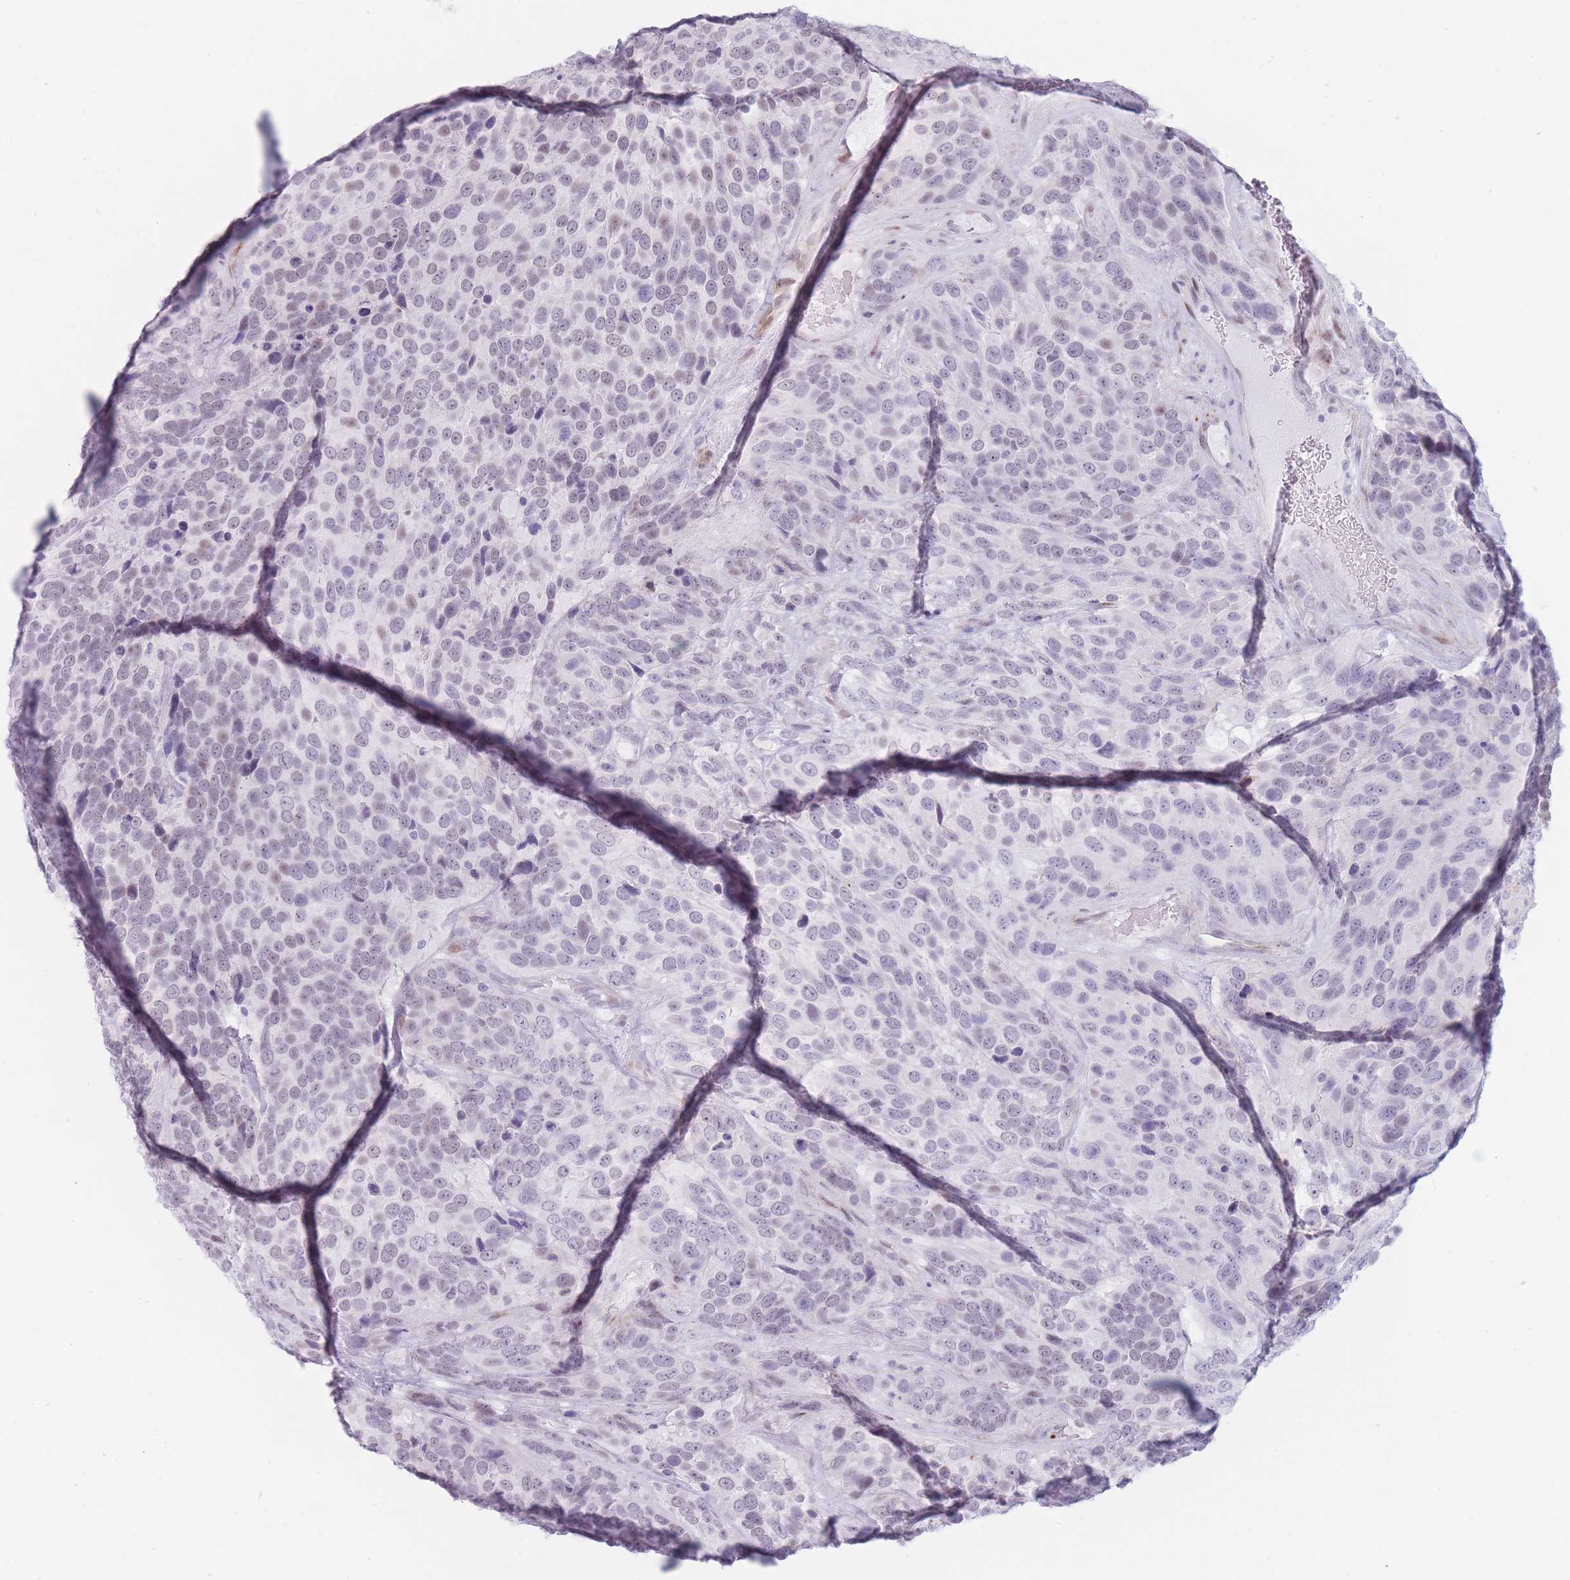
{"staining": {"intensity": "negative", "quantity": "none", "location": "none"}, "tissue": "urothelial cancer", "cell_type": "Tumor cells", "image_type": "cancer", "snomed": [{"axis": "morphology", "description": "Urothelial carcinoma, High grade"}, {"axis": "topography", "description": "Urinary bladder"}], "caption": "This histopathology image is of urothelial cancer stained with IHC to label a protein in brown with the nuclei are counter-stained blue. There is no positivity in tumor cells.", "gene": "IFNA6", "patient": {"sex": "female", "age": 70}}